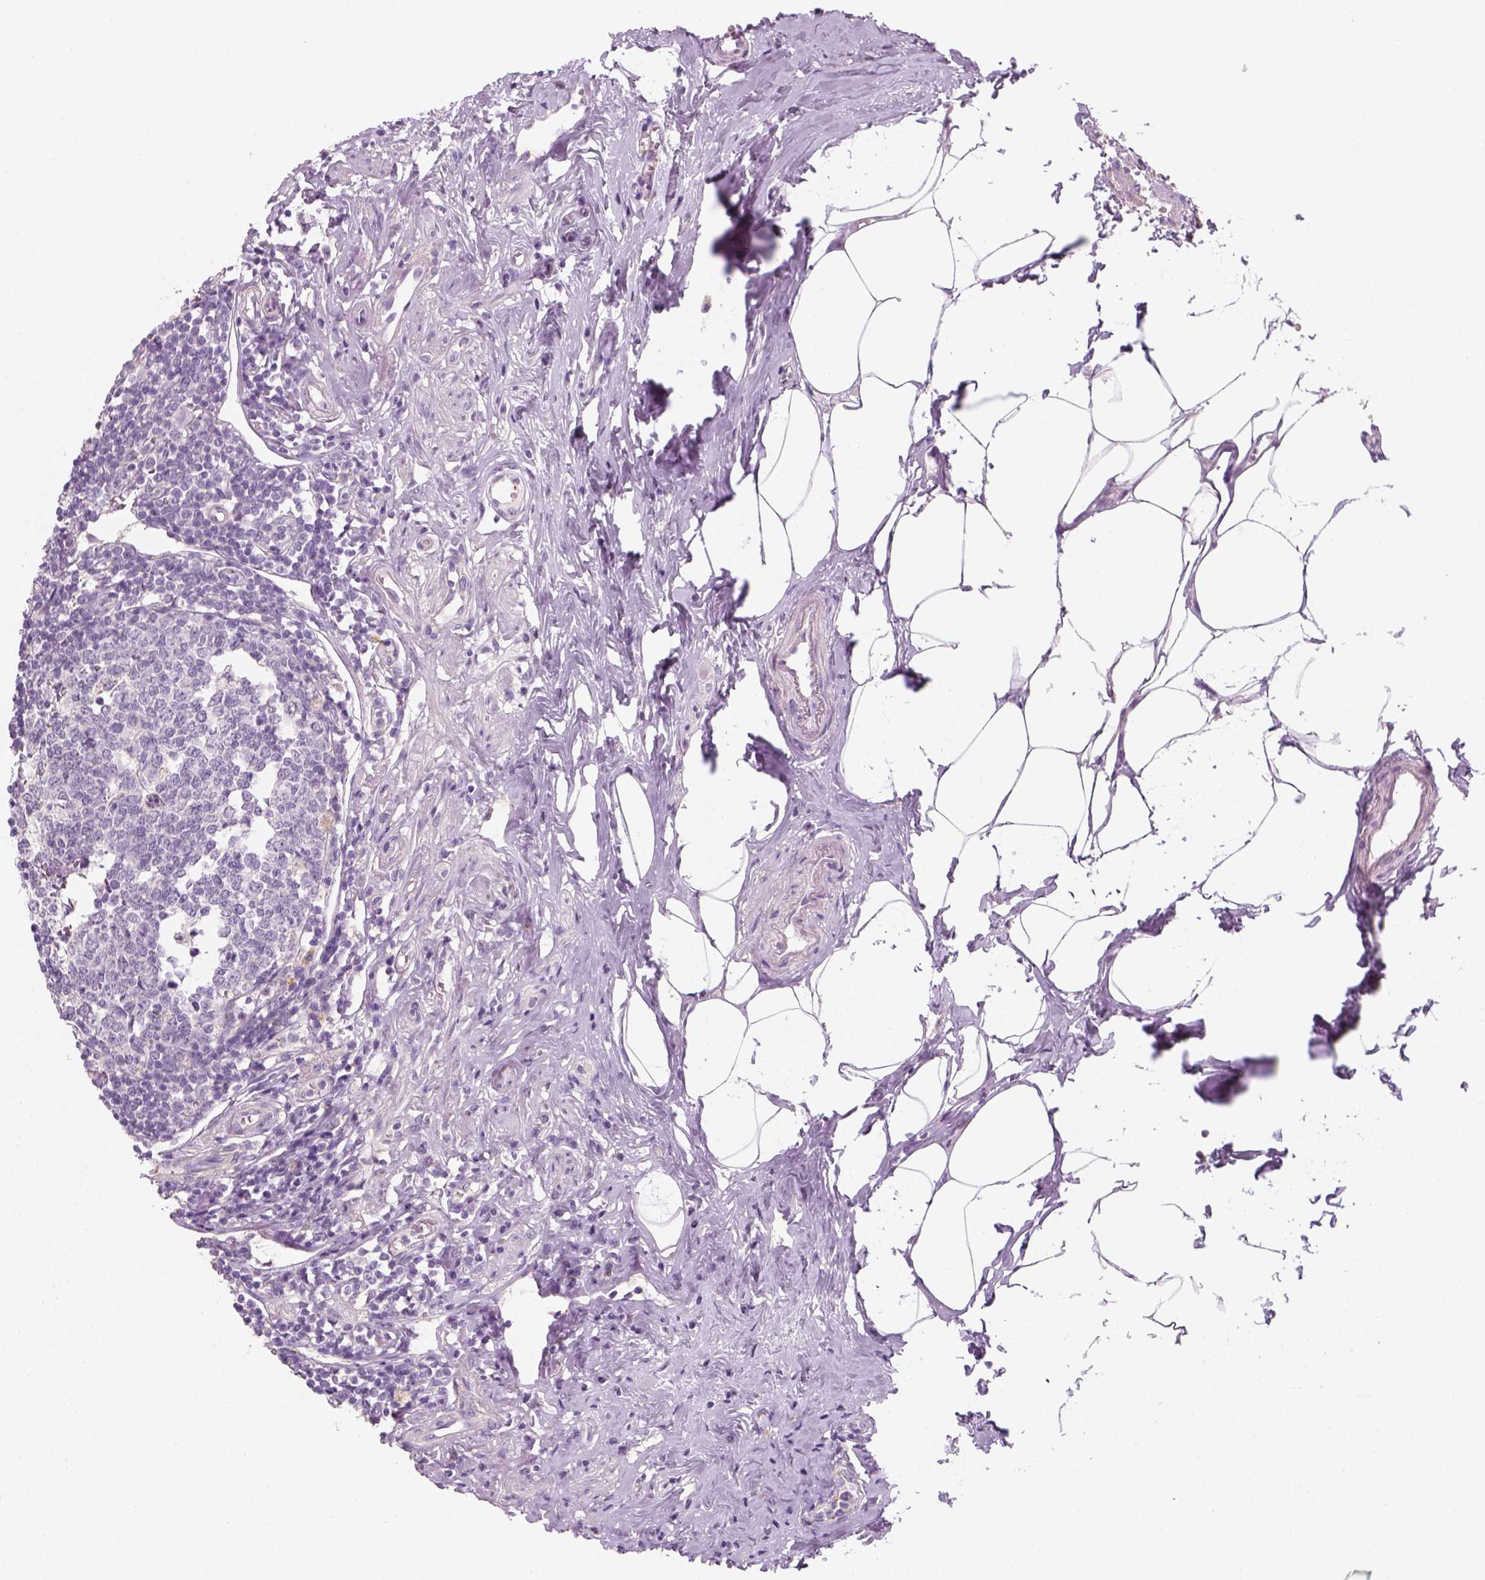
{"staining": {"intensity": "negative", "quantity": "none", "location": "none"}, "tissue": "appendix", "cell_type": "Glandular cells", "image_type": "normal", "snomed": [{"axis": "morphology", "description": "Normal tissue, NOS"}, {"axis": "morphology", "description": "Carcinoma, endometroid"}, {"axis": "topography", "description": "Appendix"}, {"axis": "topography", "description": "Colon"}], "caption": "This is an immunohistochemistry (IHC) photomicrograph of benign appendix. There is no staining in glandular cells.", "gene": "FAM163B", "patient": {"sex": "female", "age": 60}}